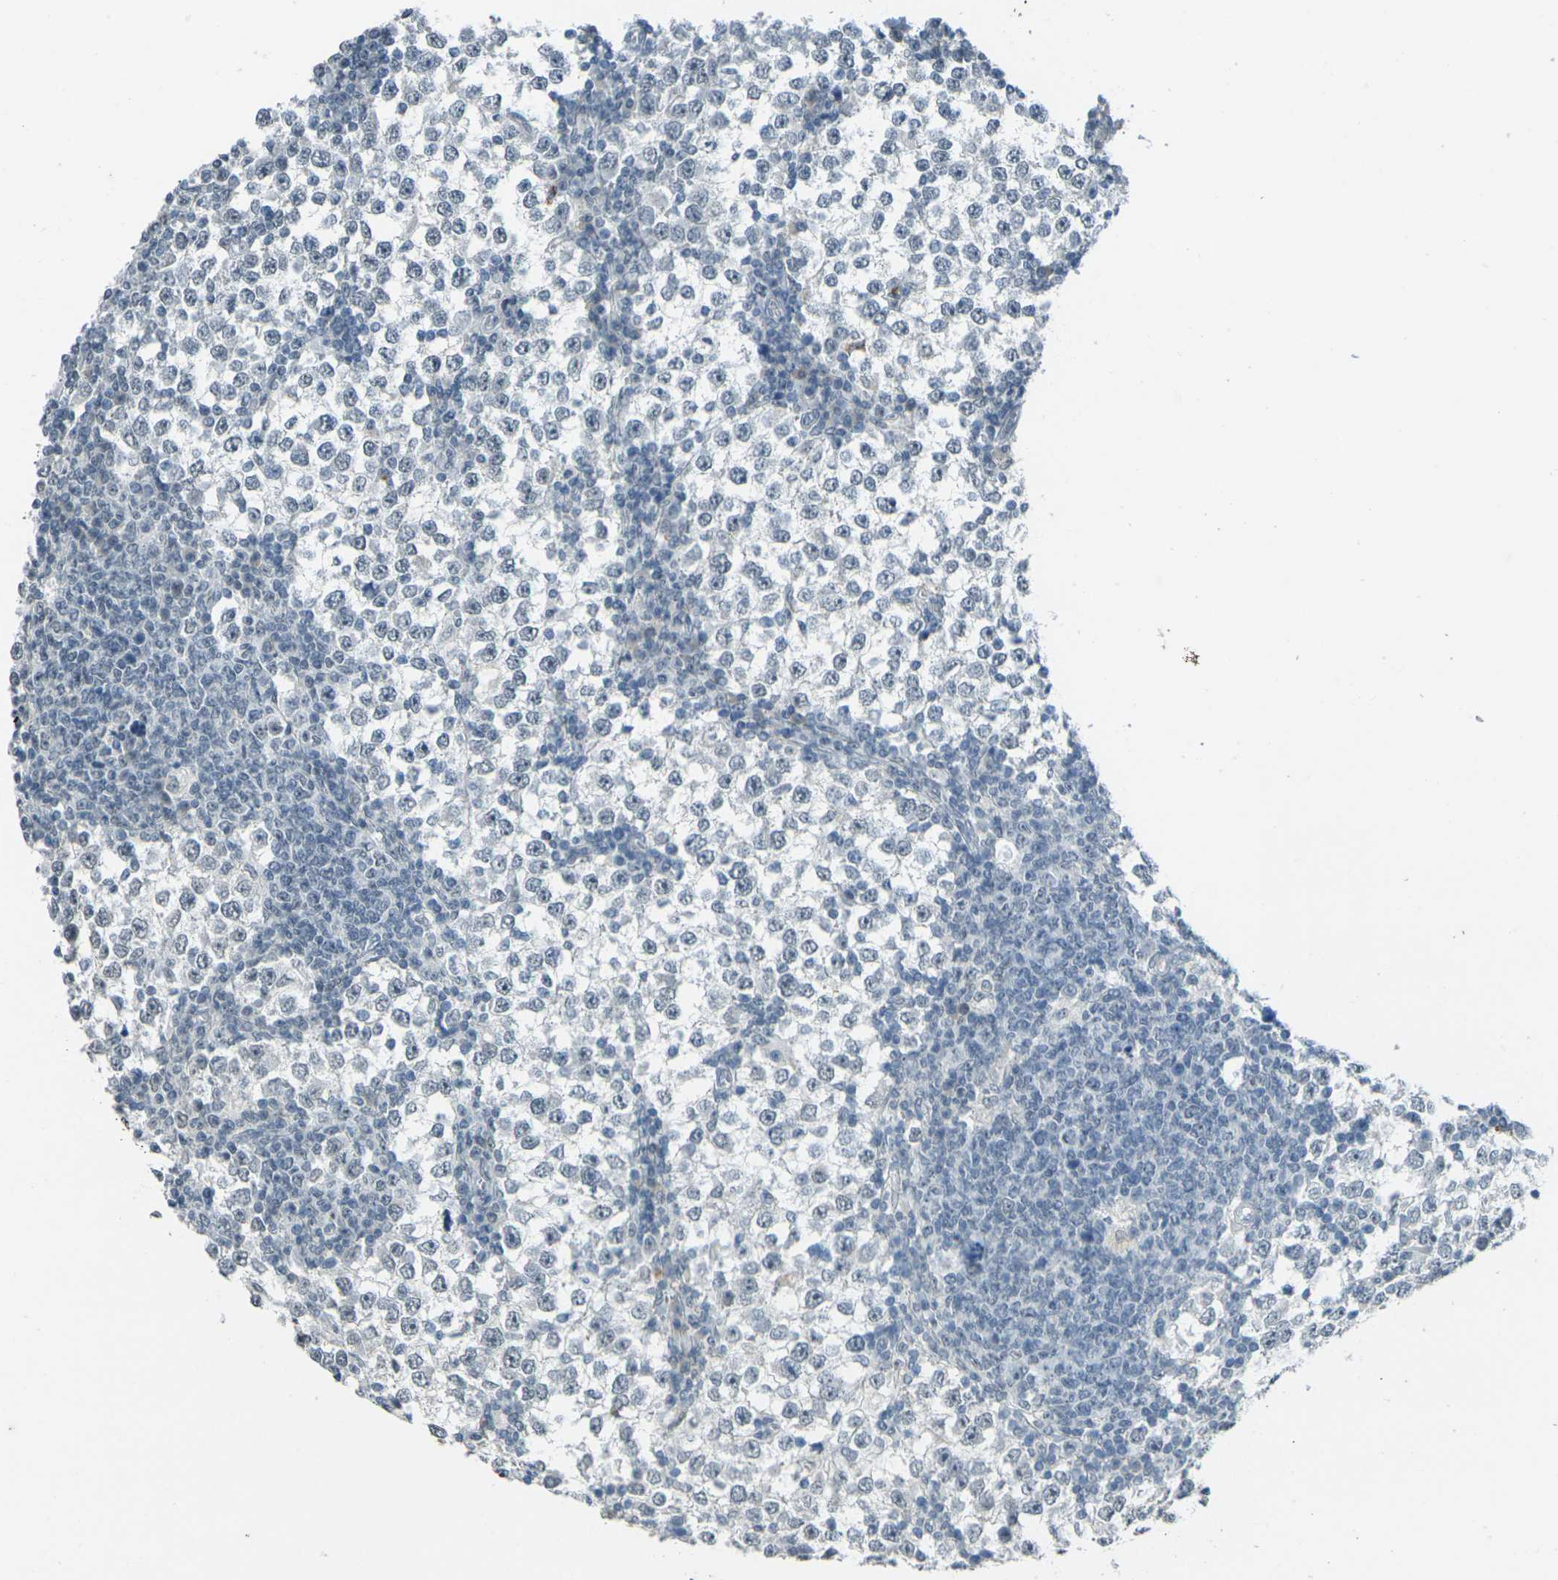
{"staining": {"intensity": "negative", "quantity": "none", "location": "none"}, "tissue": "testis cancer", "cell_type": "Tumor cells", "image_type": "cancer", "snomed": [{"axis": "morphology", "description": "Seminoma, NOS"}, {"axis": "topography", "description": "Testis"}], "caption": "IHC image of neoplastic tissue: testis seminoma stained with DAB (3,3'-diaminobenzidine) displays no significant protein positivity in tumor cells.", "gene": "SPTBN2", "patient": {"sex": "male", "age": 65}}